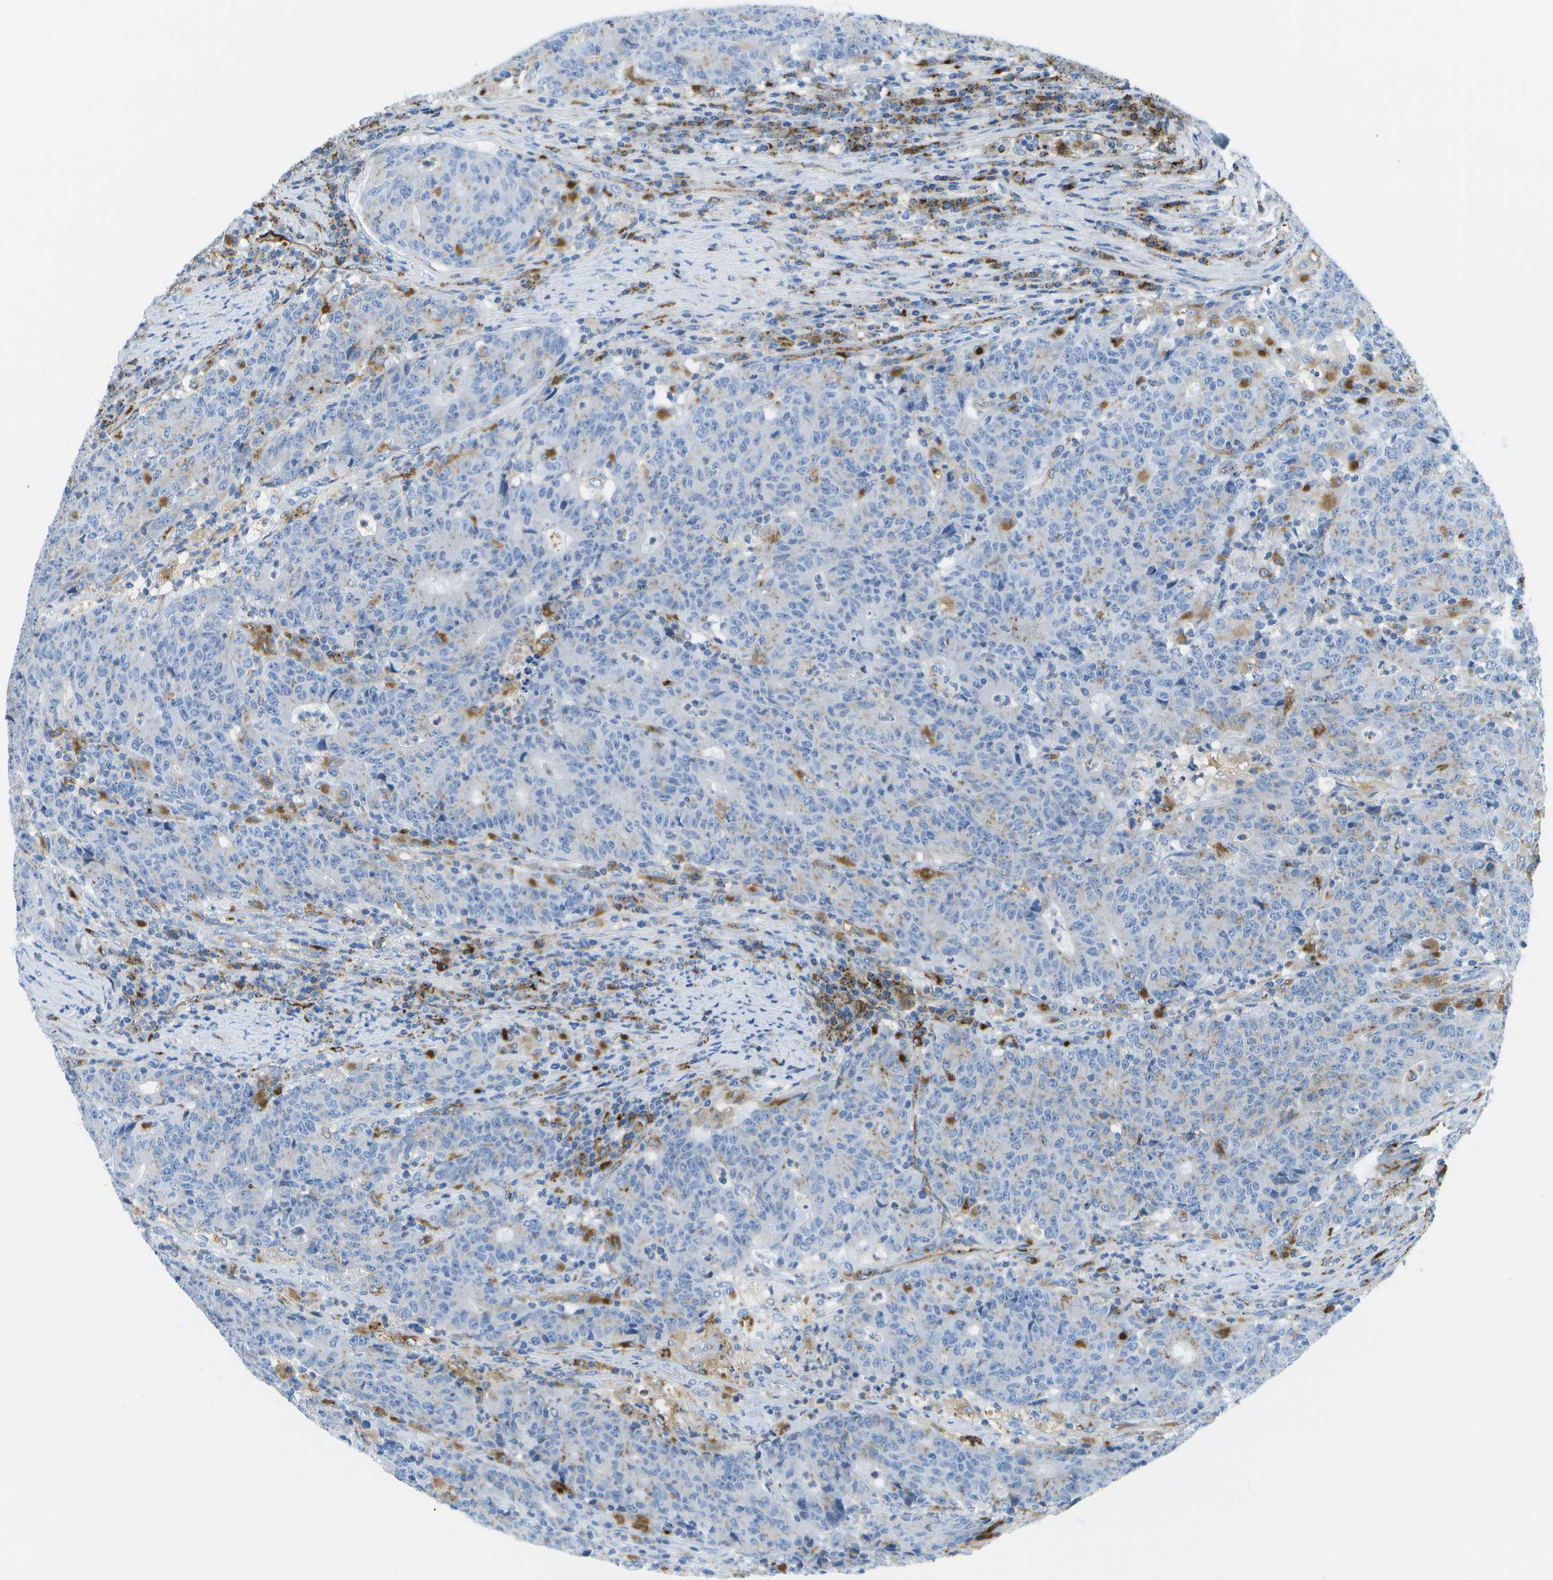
{"staining": {"intensity": "negative", "quantity": "none", "location": "none"}, "tissue": "colorectal cancer", "cell_type": "Tumor cells", "image_type": "cancer", "snomed": [{"axis": "morphology", "description": "Normal tissue, NOS"}, {"axis": "morphology", "description": "Adenocarcinoma, NOS"}, {"axis": "topography", "description": "Colon"}], "caption": "Immunohistochemistry (IHC) photomicrograph of neoplastic tissue: human adenocarcinoma (colorectal) stained with DAB (3,3'-diaminobenzidine) exhibits no significant protein positivity in tumor cells.", "gene": "PRCP", "patient": {"sex": "female", "age": 75}}